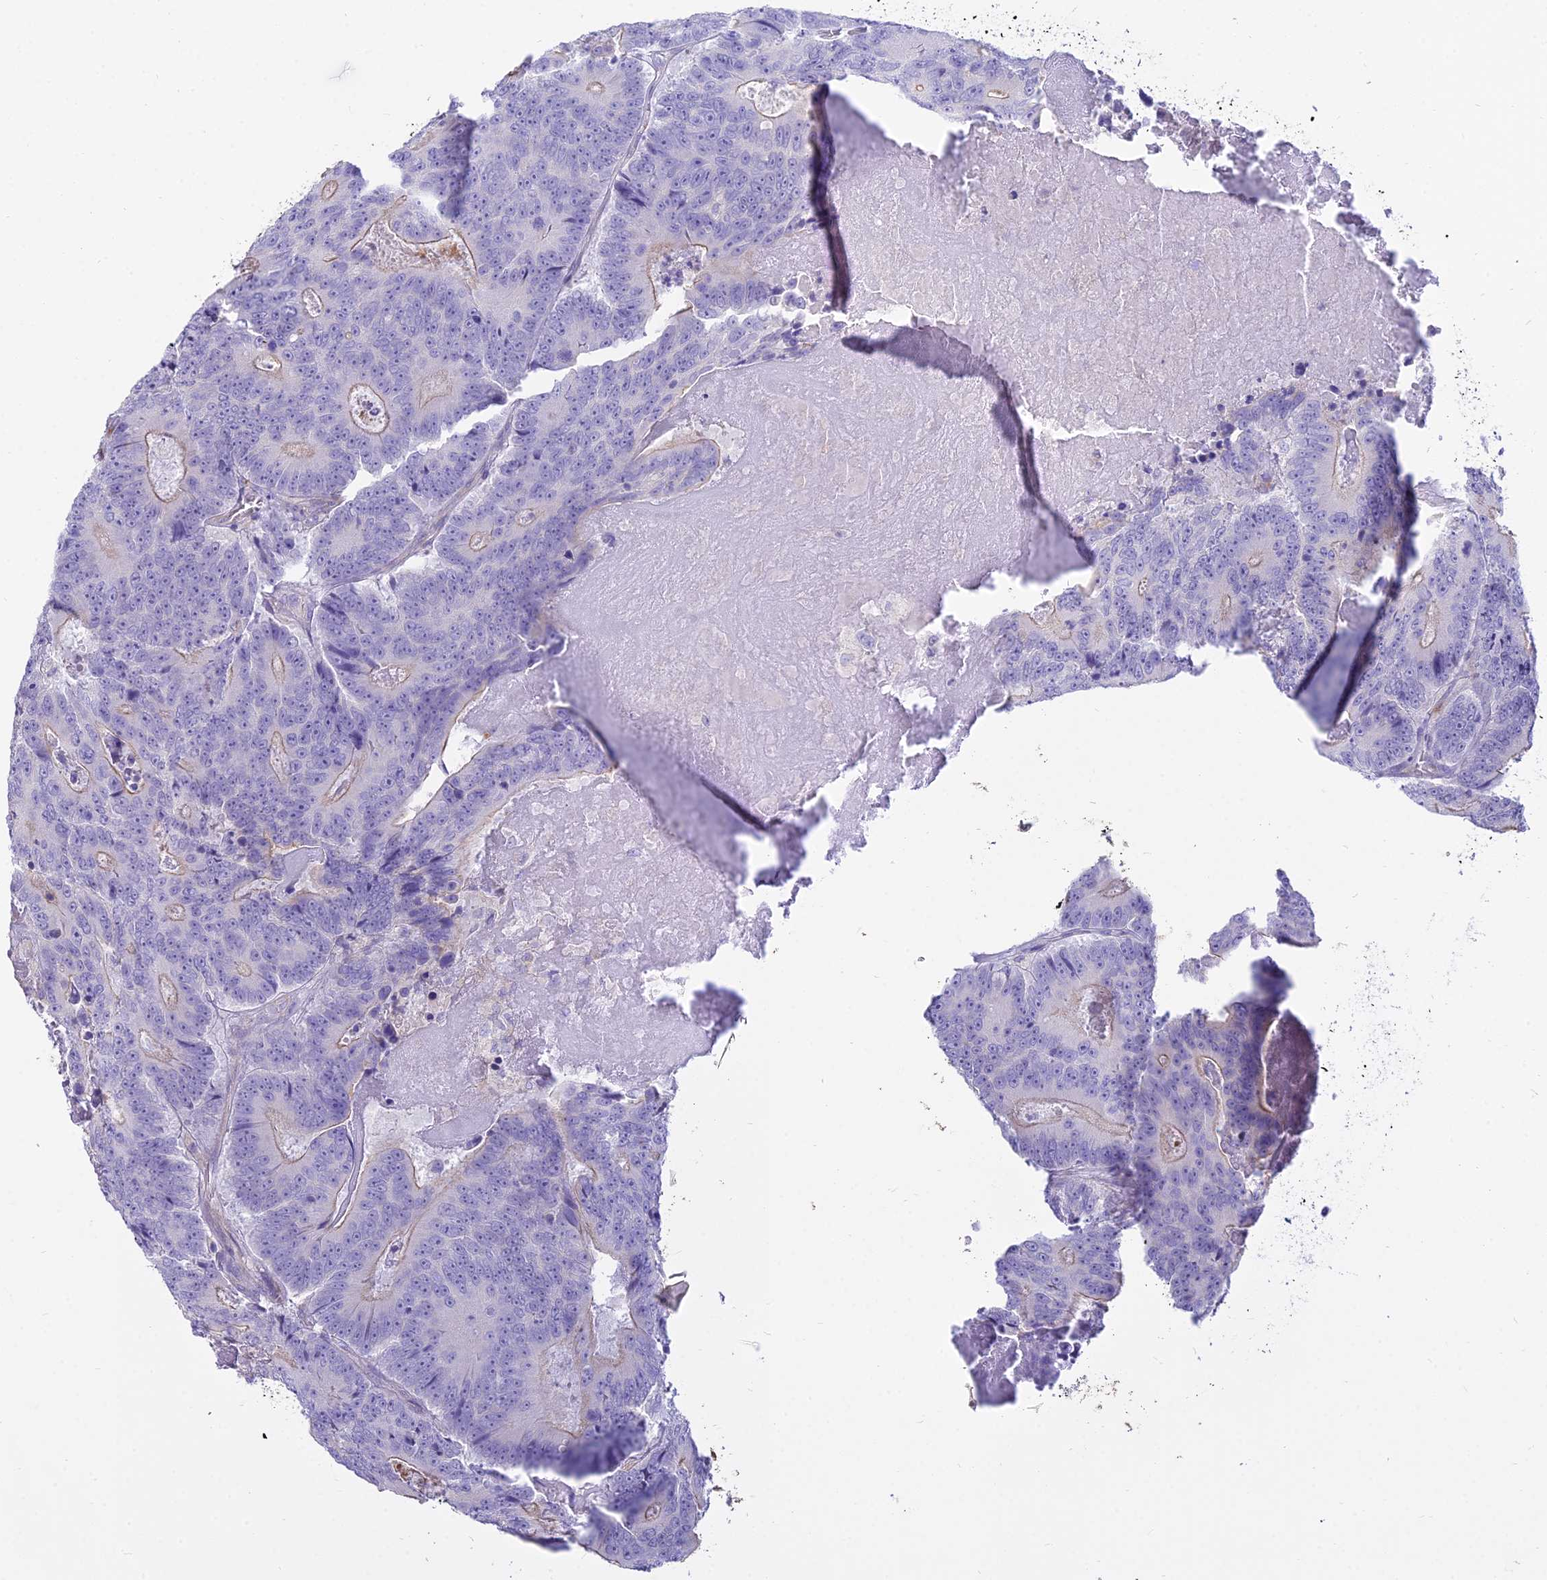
{"staining": {"intensity": "weak", "quantity": "<25%", "location": "cytoplasmic/membranous"}, "tissue": "colorectal cancer", "cell_type": "Tumor cells", "image_type": "cancer", "snomed": [{"axis": "morphology", "description": "Adenocarcinoma, NOS"}, {"axis": "topography", "description": "Colon"}], "caption": "Immunohistochemistry micrograph of human colorectal cancer stained for a protein (brown), which demonstrates no staining in tumor cells.", "gene": "SMIM24", "patient": {"sex": "male", "age": 83}}